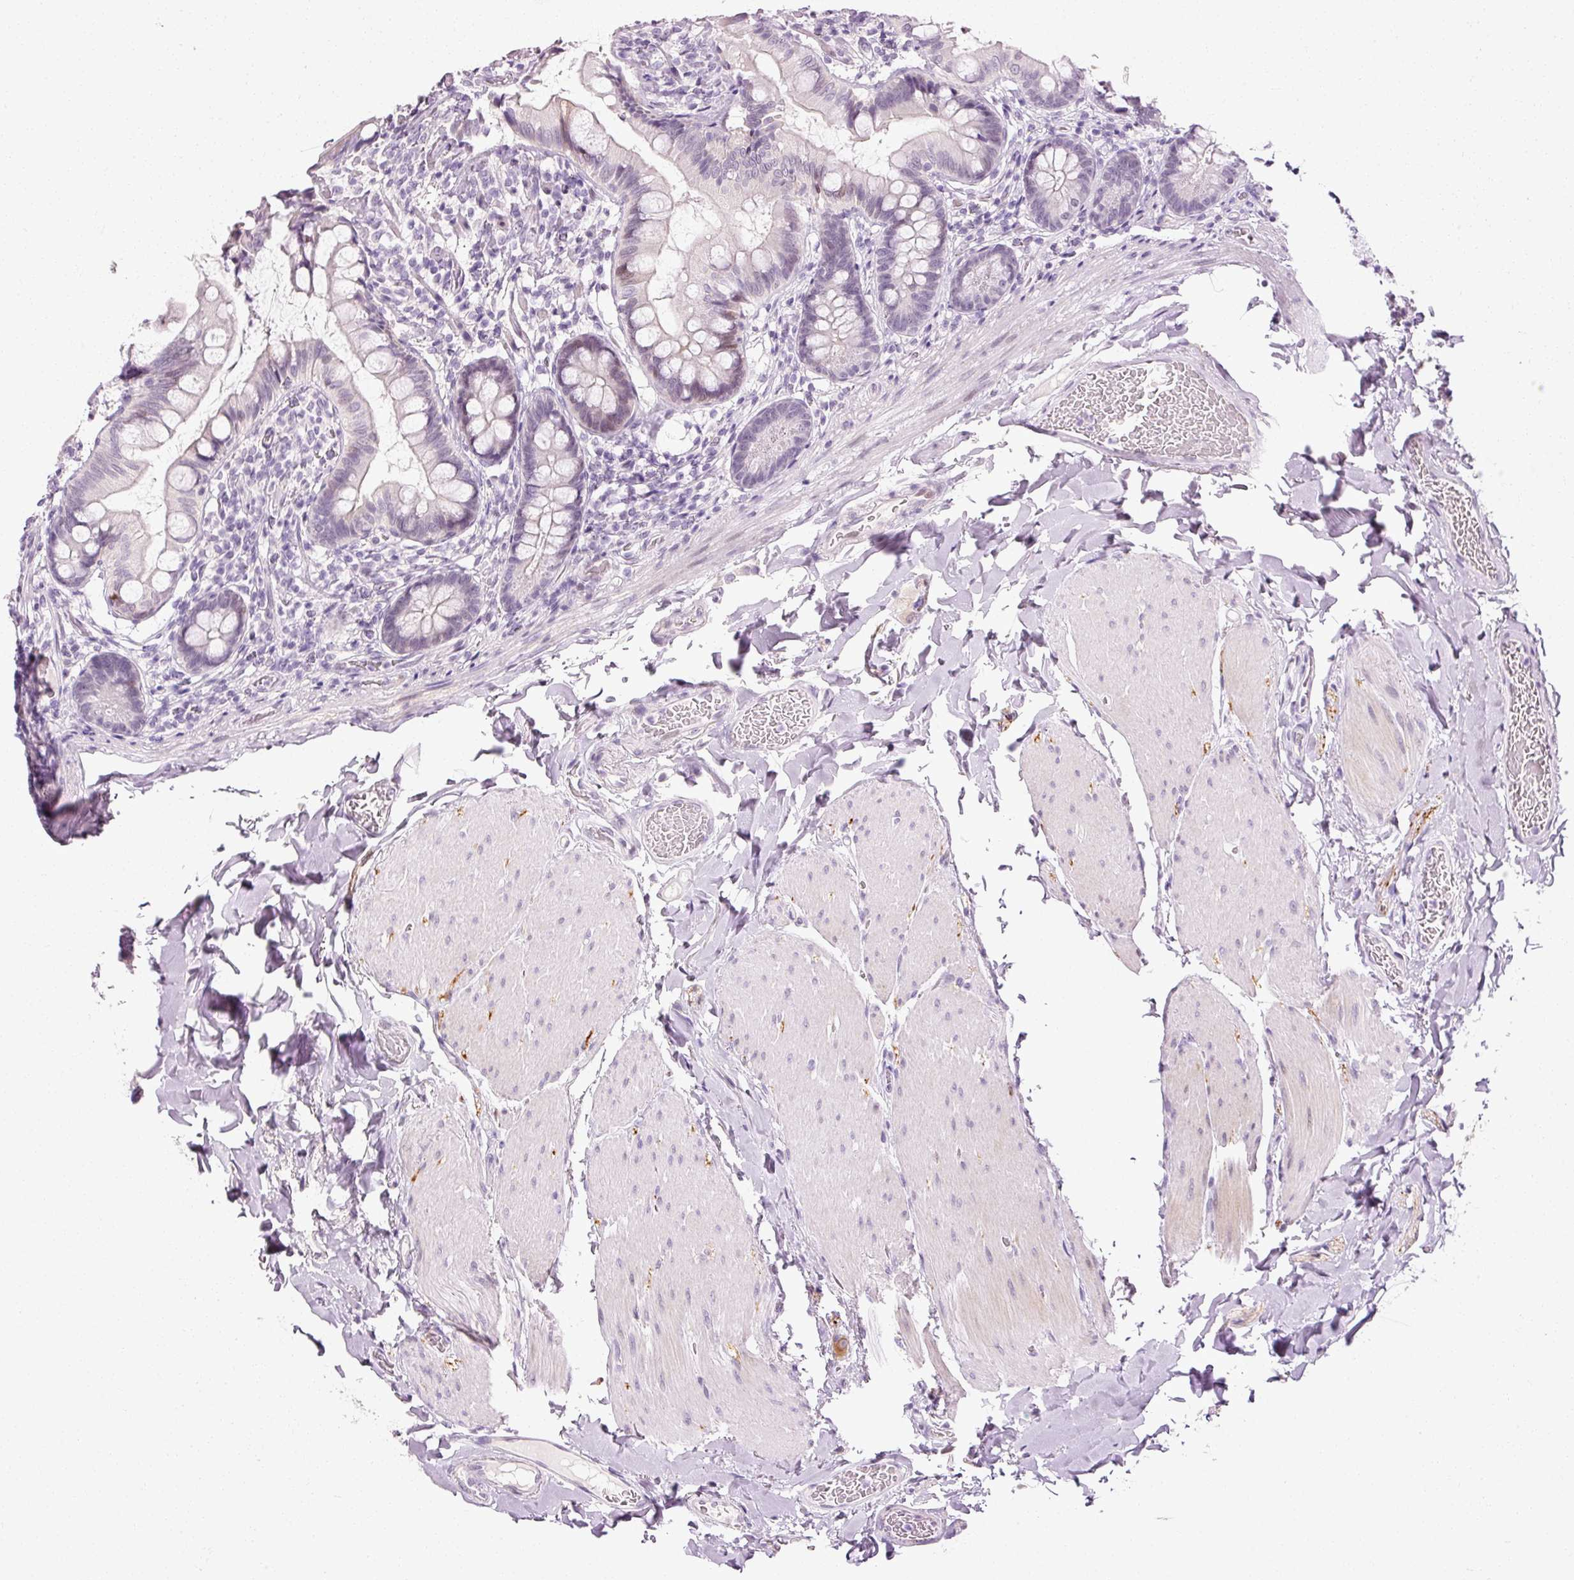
{"staining": {"intensity": "weak", "quantity": "<25%", "location": "nuclear"}, "tissue": "small intestine", "cell_type": "Glandular cells", "image_type": "normal", "snomed": [{"axis": "morphology", "description": "Normal tissue, NOS"}, {"axis": "topography", "description": "Small intestine"}], "caption": "High magnification brightfield microscopy of normal small intestine stained with DAB (3,3'-diaminobenzidine) (brown) and counterstained with hematoxylin (blue): glandular cells show no significant staining.", "gene": "ANKRD20A1", "patient": {"sex": "male", "age": 70}}